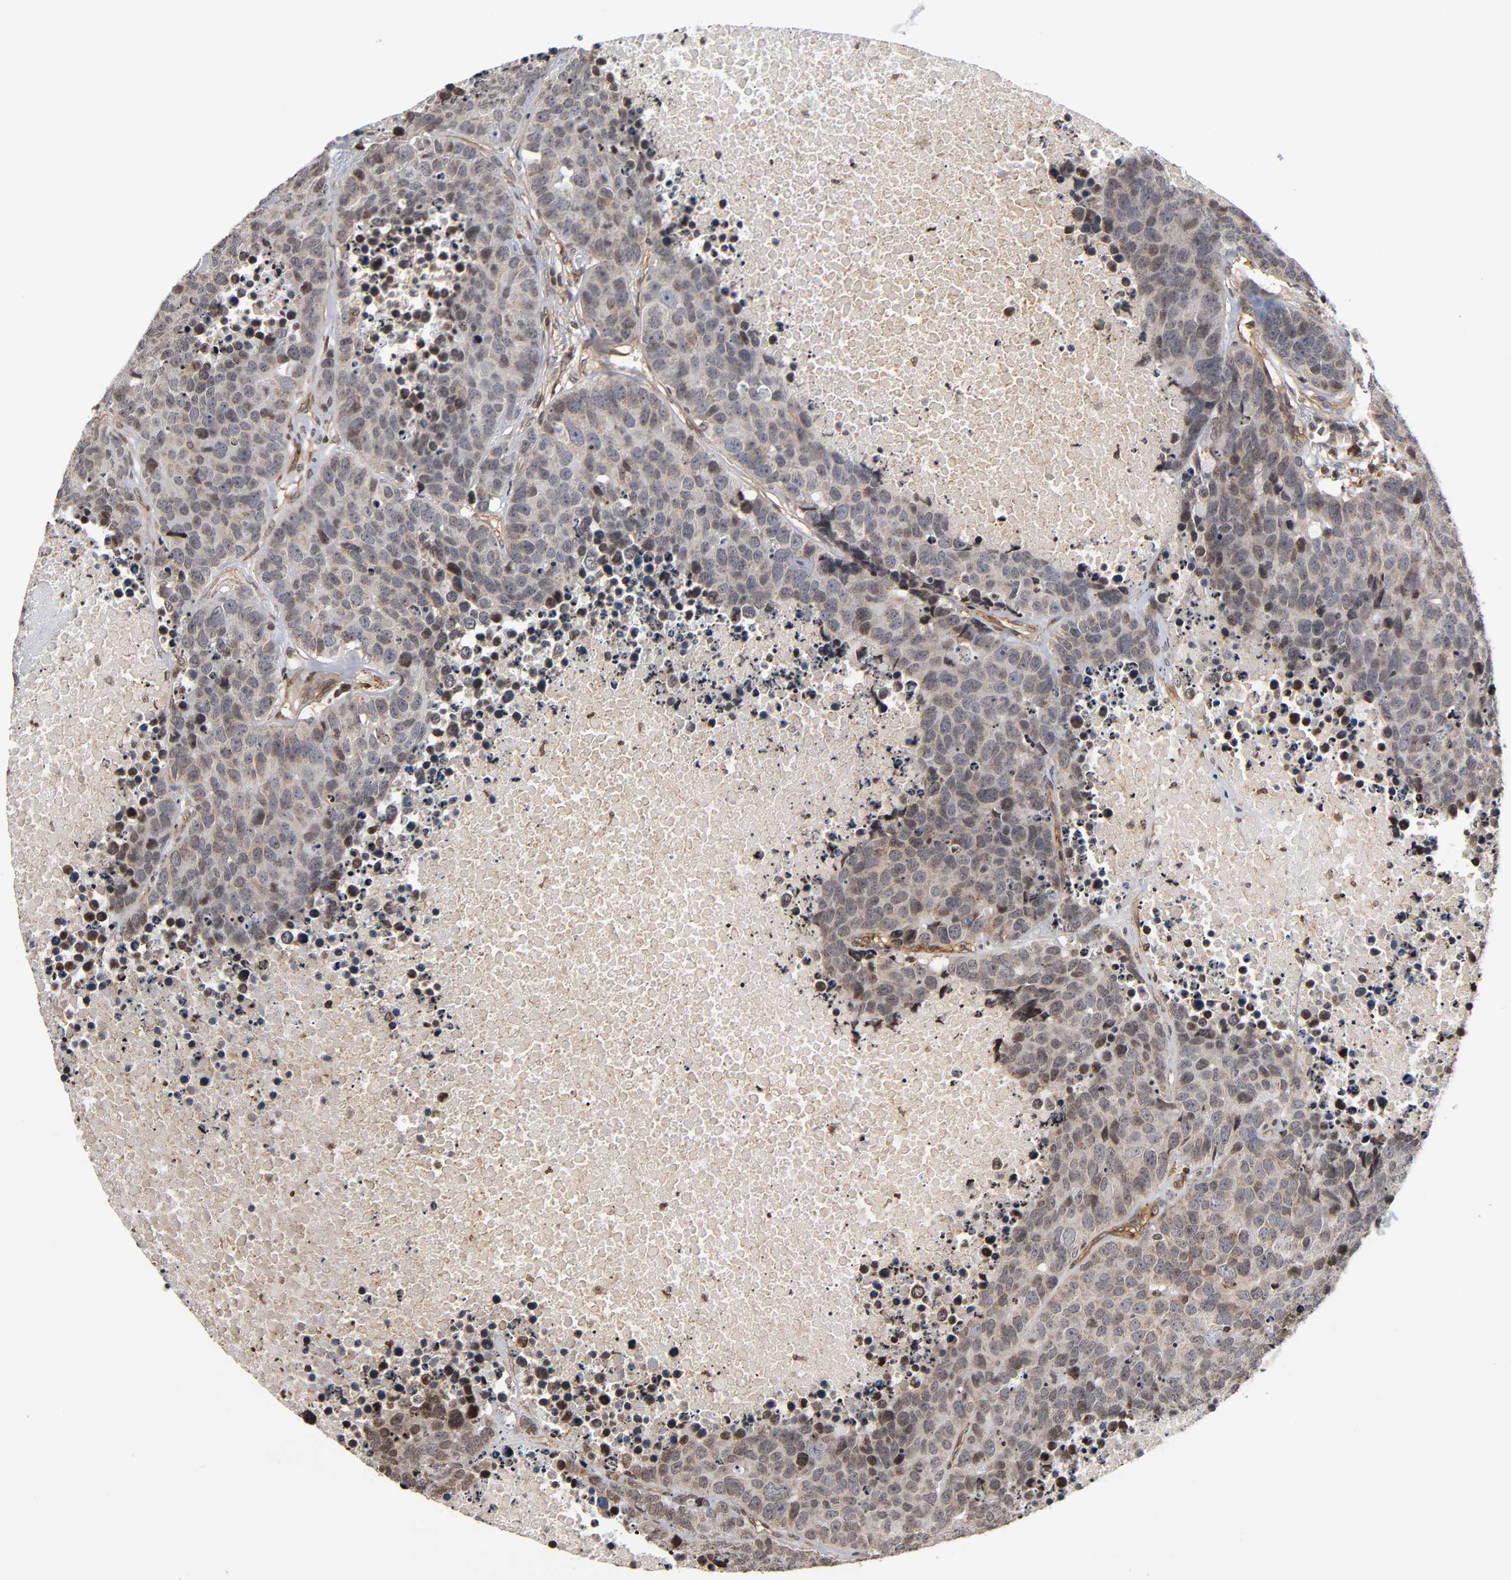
{"staining": {"intensity": "weak", "quantity": ">75%", "location": "cytoplasmic/membranous"}, "tissue": "carcinoid", "cell_type": "Tumor cells", "image_type": "cancer", "snomed": [{"axis": "morphology", "description": "Carcinoid, malignant, NOS"}, {"axis": "topography", "description": "Lung"}], "caption": "An immunohistochemistry (IHC) histopathology image of tumor tissue is shown. Protein staining in brown labels weak cytoplasmic/membranous positivity in carcinoid within tumor cells.", "gene": "ITGAV", "patient": {"sex": "male", "age": 60}}